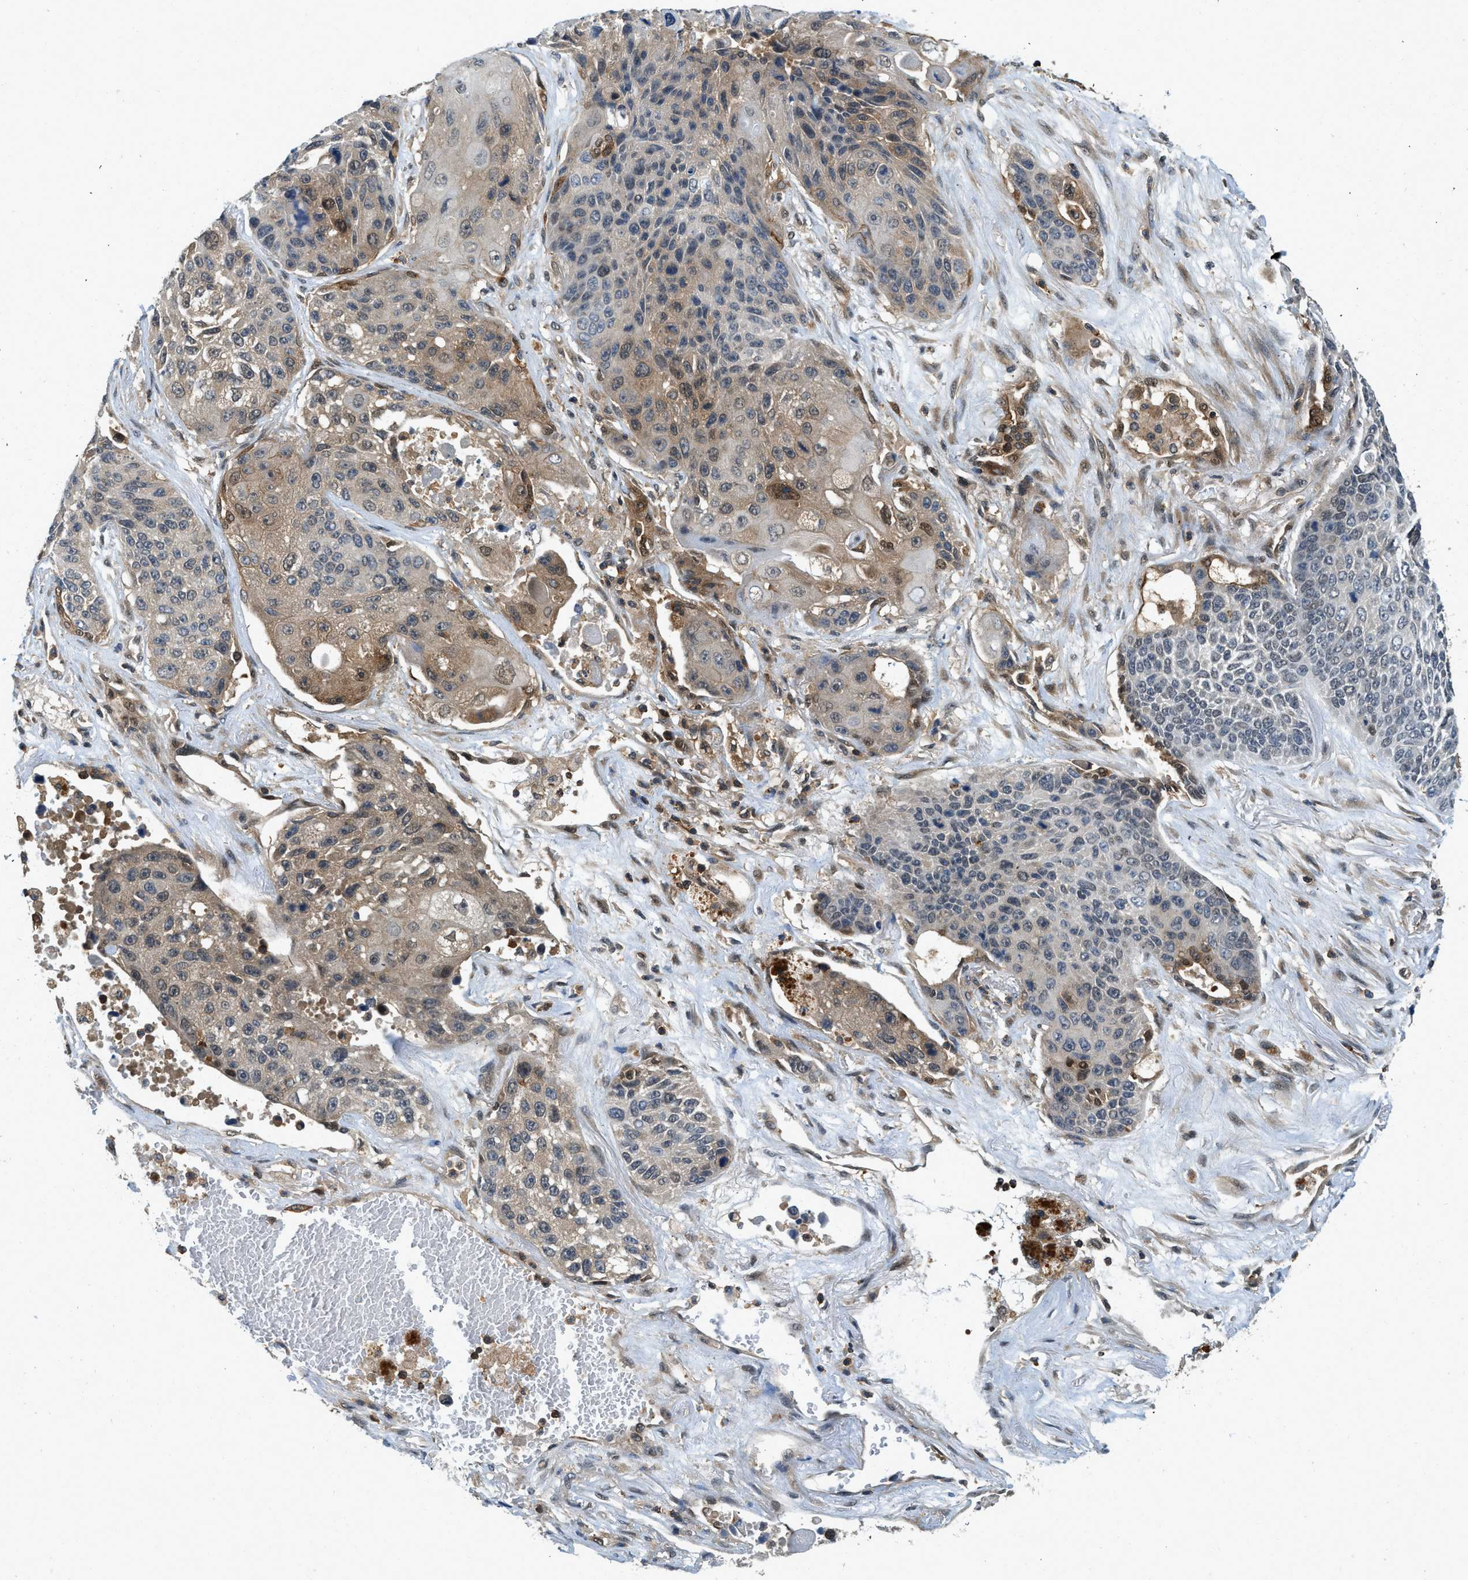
{"staining": {"intensity": "weak", "quantity": "25%-75%", "location": "cytoplasmic/membranous,nuclear"}, "tissue": "lung cancer", "cell_type": "Tumor cells", "image_type": "cancer", "snomed": [{"axis": "morphology", "description": "Squamous cell carcinoma, NOS"}, {"axis": "topography", "description": "Lung"}], "caption": "Weak cytoplasmic/membranous and nuclear expression for a protein is seen in approximately 25%-75% of tumor cells of squamous cell carcinoma (lung) using IHC.", "gene": "GMPPB", "patient": {"sex": "male", "age": 61}}